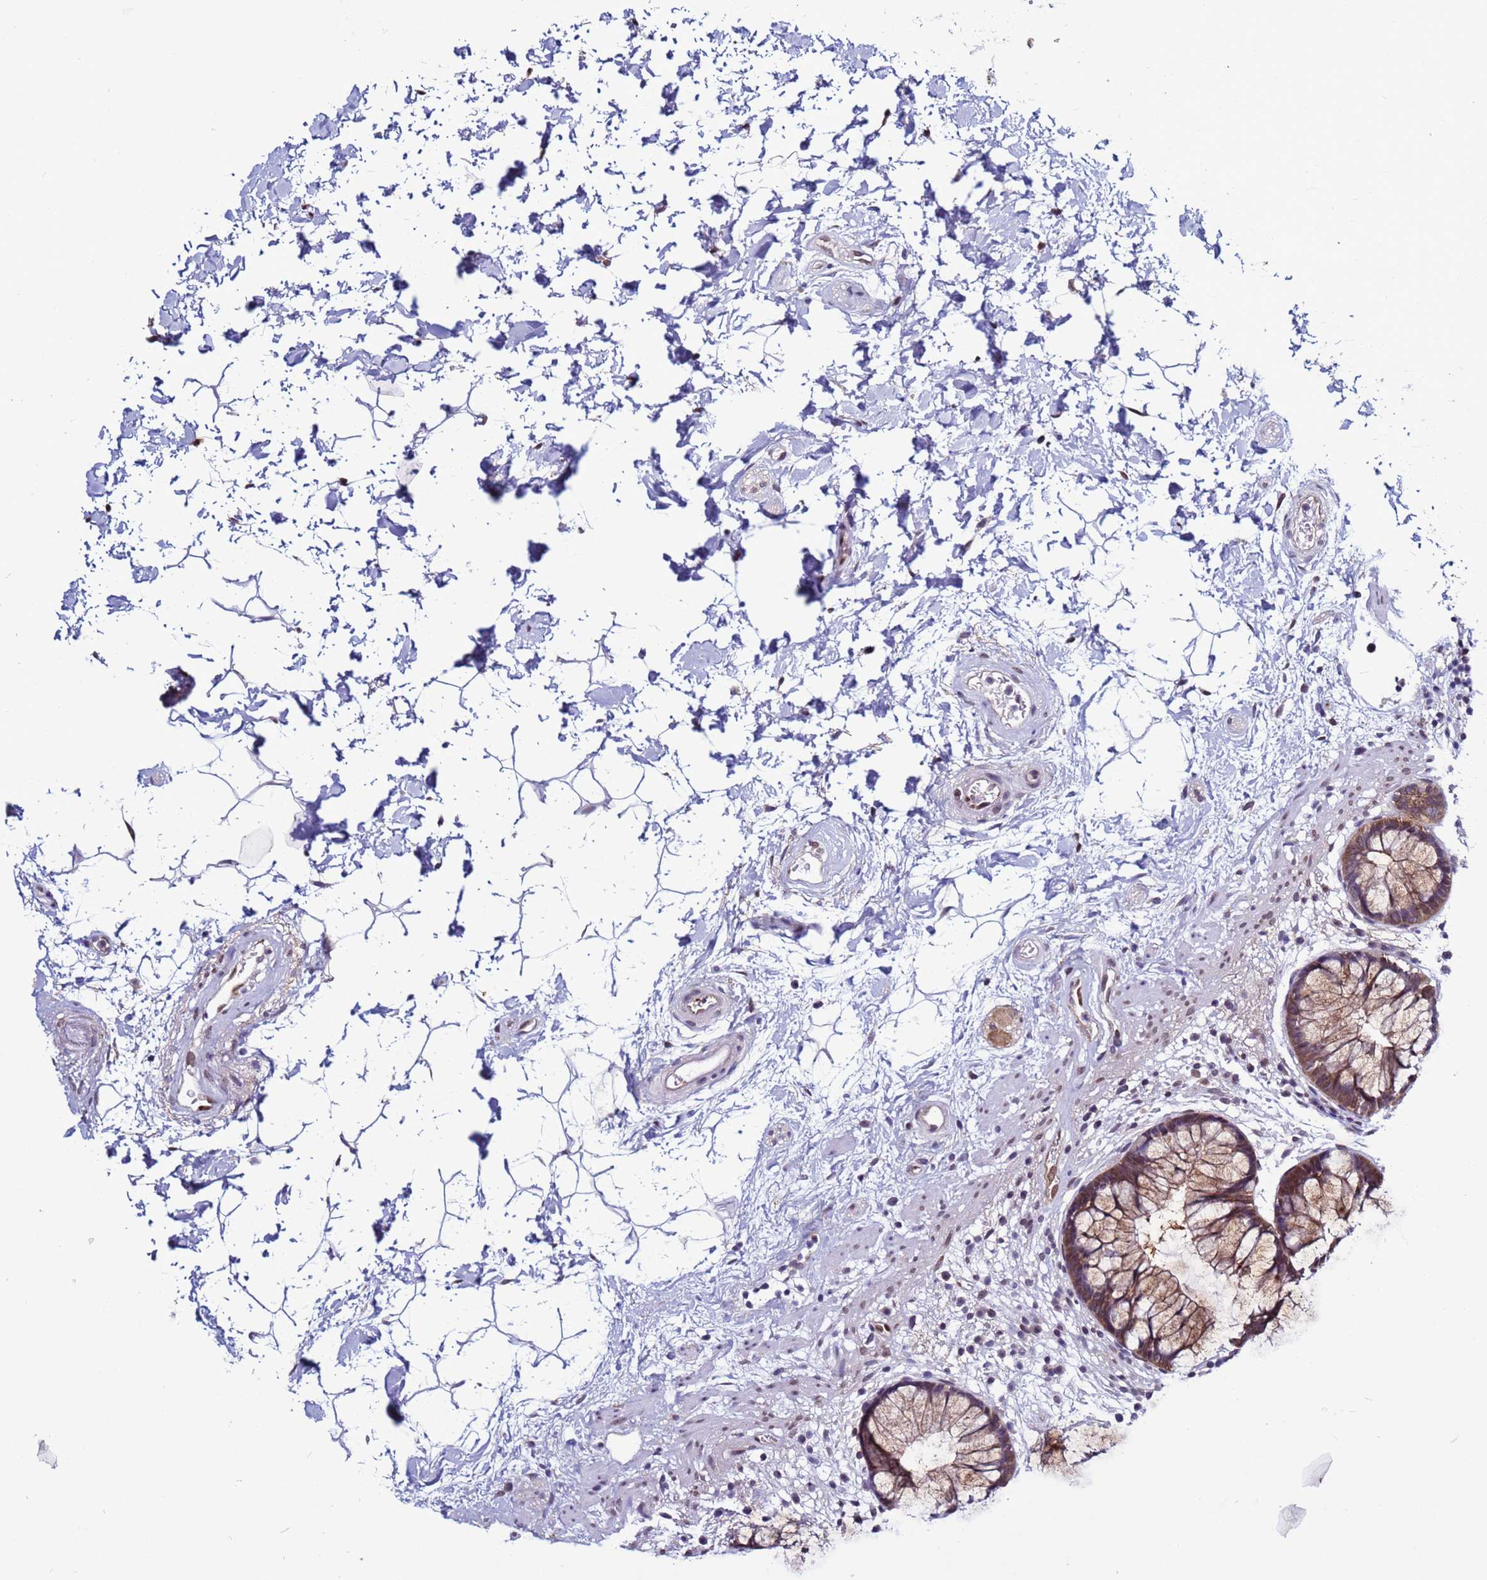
{"staining": {"intensity": "strong", "quantity": ">75%", "location": "cytoplasmic/membranous"}, "tissue": "rectum", "cell_type": "Glandular cells", "image_type": "normal", "snomed": [{"axis": "morphology", "description": "Normal tissue, NOS"}, {"axis": "topography", "description": "Rectum"}], "caption": "Strong cytoplasmic/membranous staining is appreciated in approximately >75% of glandular cells in unremarkable rectum.", "gene": "TRIM37", "patient": {"sex": "male", "age": 51}}